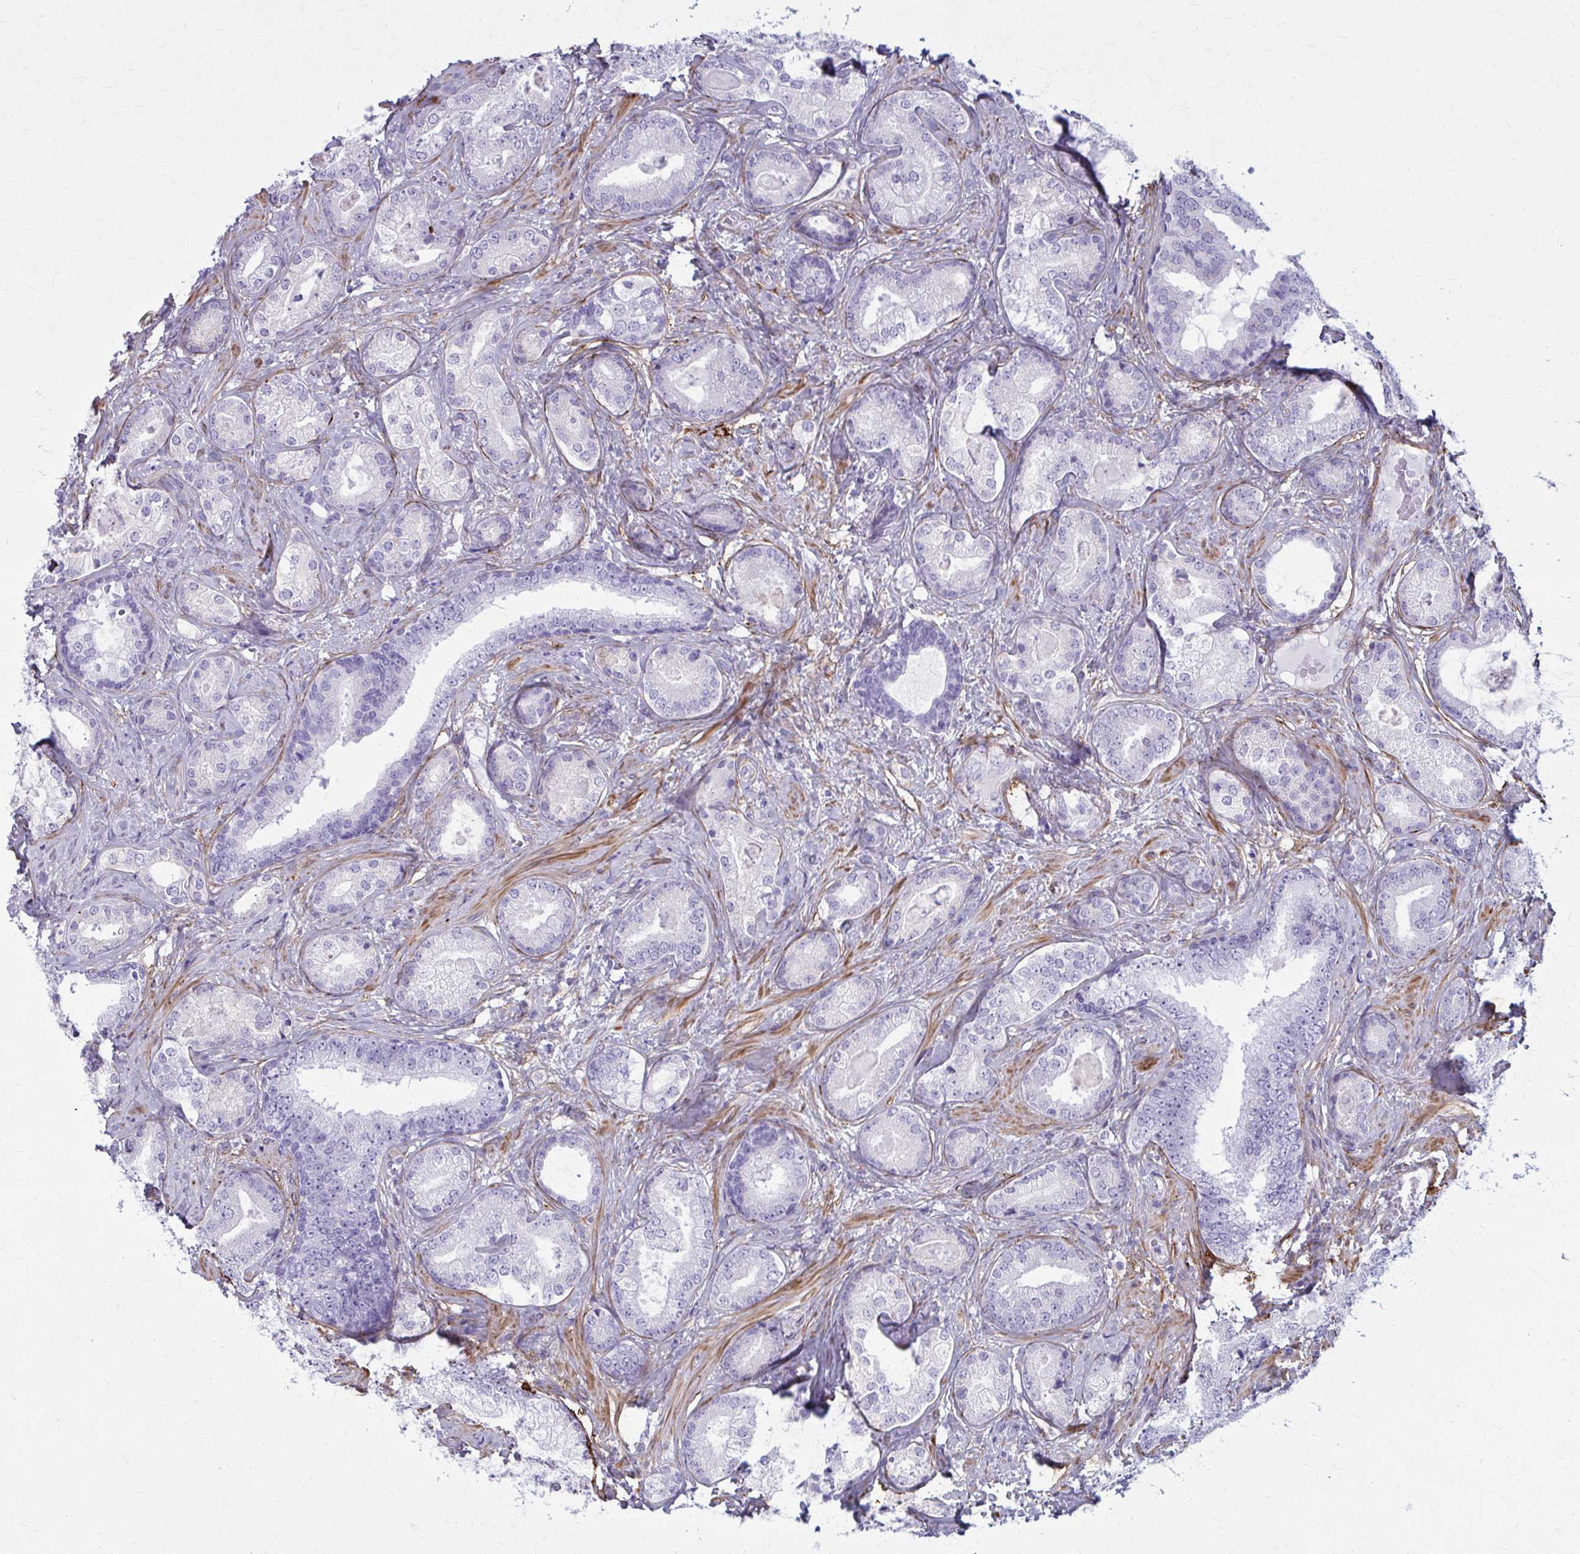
{"staining": {"intensity": "negative", "quantity": "none", "location": "none"}, "tissue": "prostate cancer", "cell_type": "Tumor cells", "image_type": "cancer", "snomed": [{"axis": "morphology", "description": "Adenocarcinoma, High grade"}, {"axis": "topography", "description": "Prostate"}], "caption": "DAB (3,3'-diaminobenzidine) immunohistochemical staining of prostate cancer shows no significant positivity in tumor cells. The staining was performed using DAB (3,3'-diaminobenzidine) to visualize the protein expression in brown, while the nuclei were stained in blue with hematoxylin (Magnification: 20x).", "gene": "AKAP12", "patient": {"sex": "male", "age": 62}}